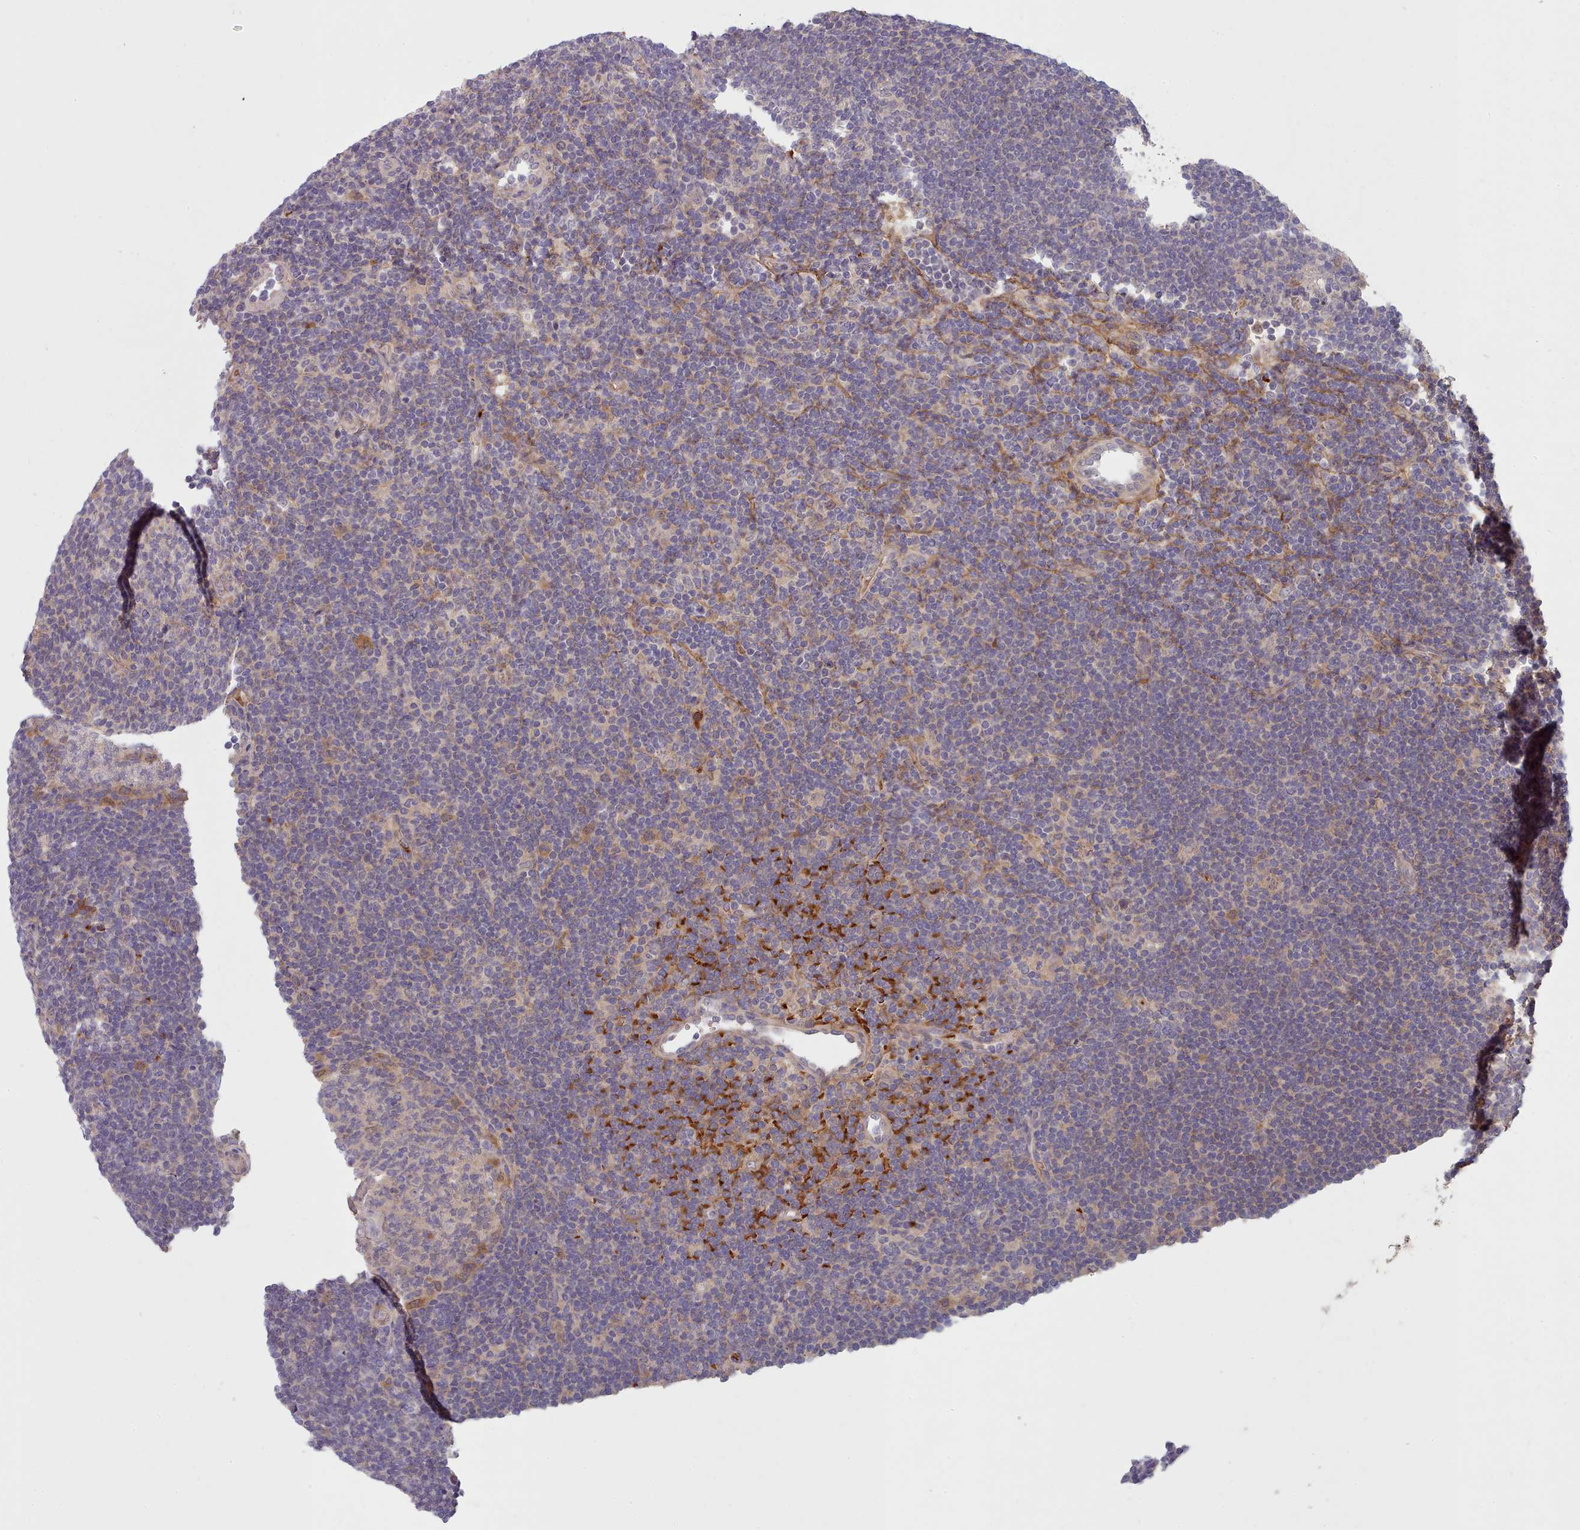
{"staining": {"intensity": "moderate", "quantity": "25%-75%", "location": "cytoplasmic/membranous,nuclear"}, "tissue": "lymphoma", "cell_type": "Tumor cells", "image_type": "cancer", "snomed": [{"axis": "morphology", "description": "Hodgkin's disease, NOS"}, {"axis": "topography", "description": "Lymph node"}], "caption": "IHC of human lymphoma displays medium levels of moderate cytoplasmic/membranous and nuclear expression in approximately 25%-75% of tumor cells. Nuclei are stained in blue.", "gene": "CLNS1A", "patient": {"sex": "female", "age": 57}}